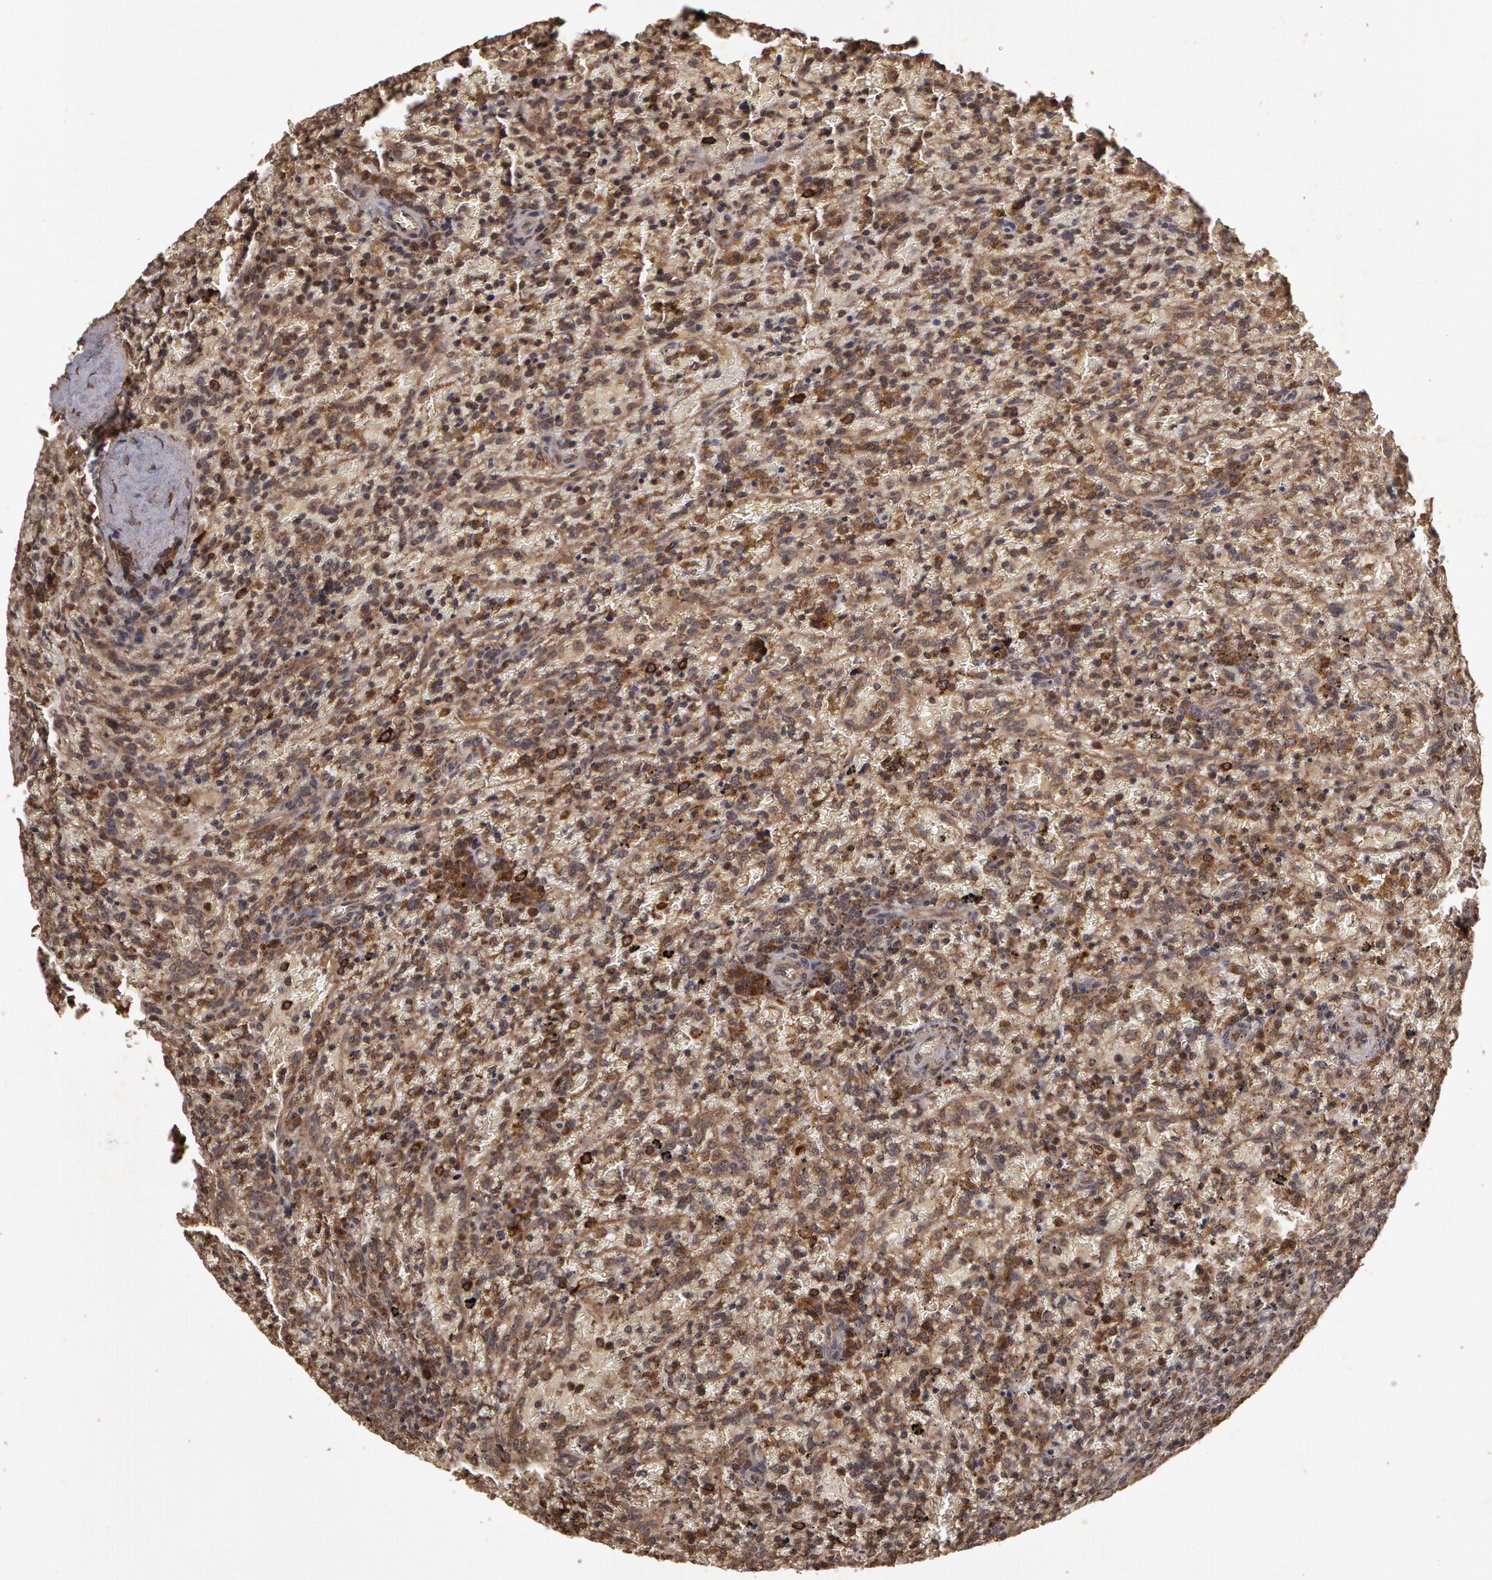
{"staining": {"intensity": "weak", "quantity": "25%-75%", "location": "cytoplasmic/membranous"}, "tissue": "lymphoma", "cell_type": "Tumor cells", "image_type": "cancer", "snomed": [{"axis": "morphology", "description": "Malignant lymphoma, non-Hodgkin's type, High grade"}, {"axis": "topography", "description": "Spleen"}, {"axis": "topography", "description": "Lymph node"}], "caption": "Immunohistochemistry (IHC) histopathology image of human lymphoma stained for a protein (brown), which demonstrates low levels of weak cytoplasmic/membranous staining in about 25%-75% of tumor cells.", "gene": "CALR", "patient": {"sex": "female", "age": 70}}